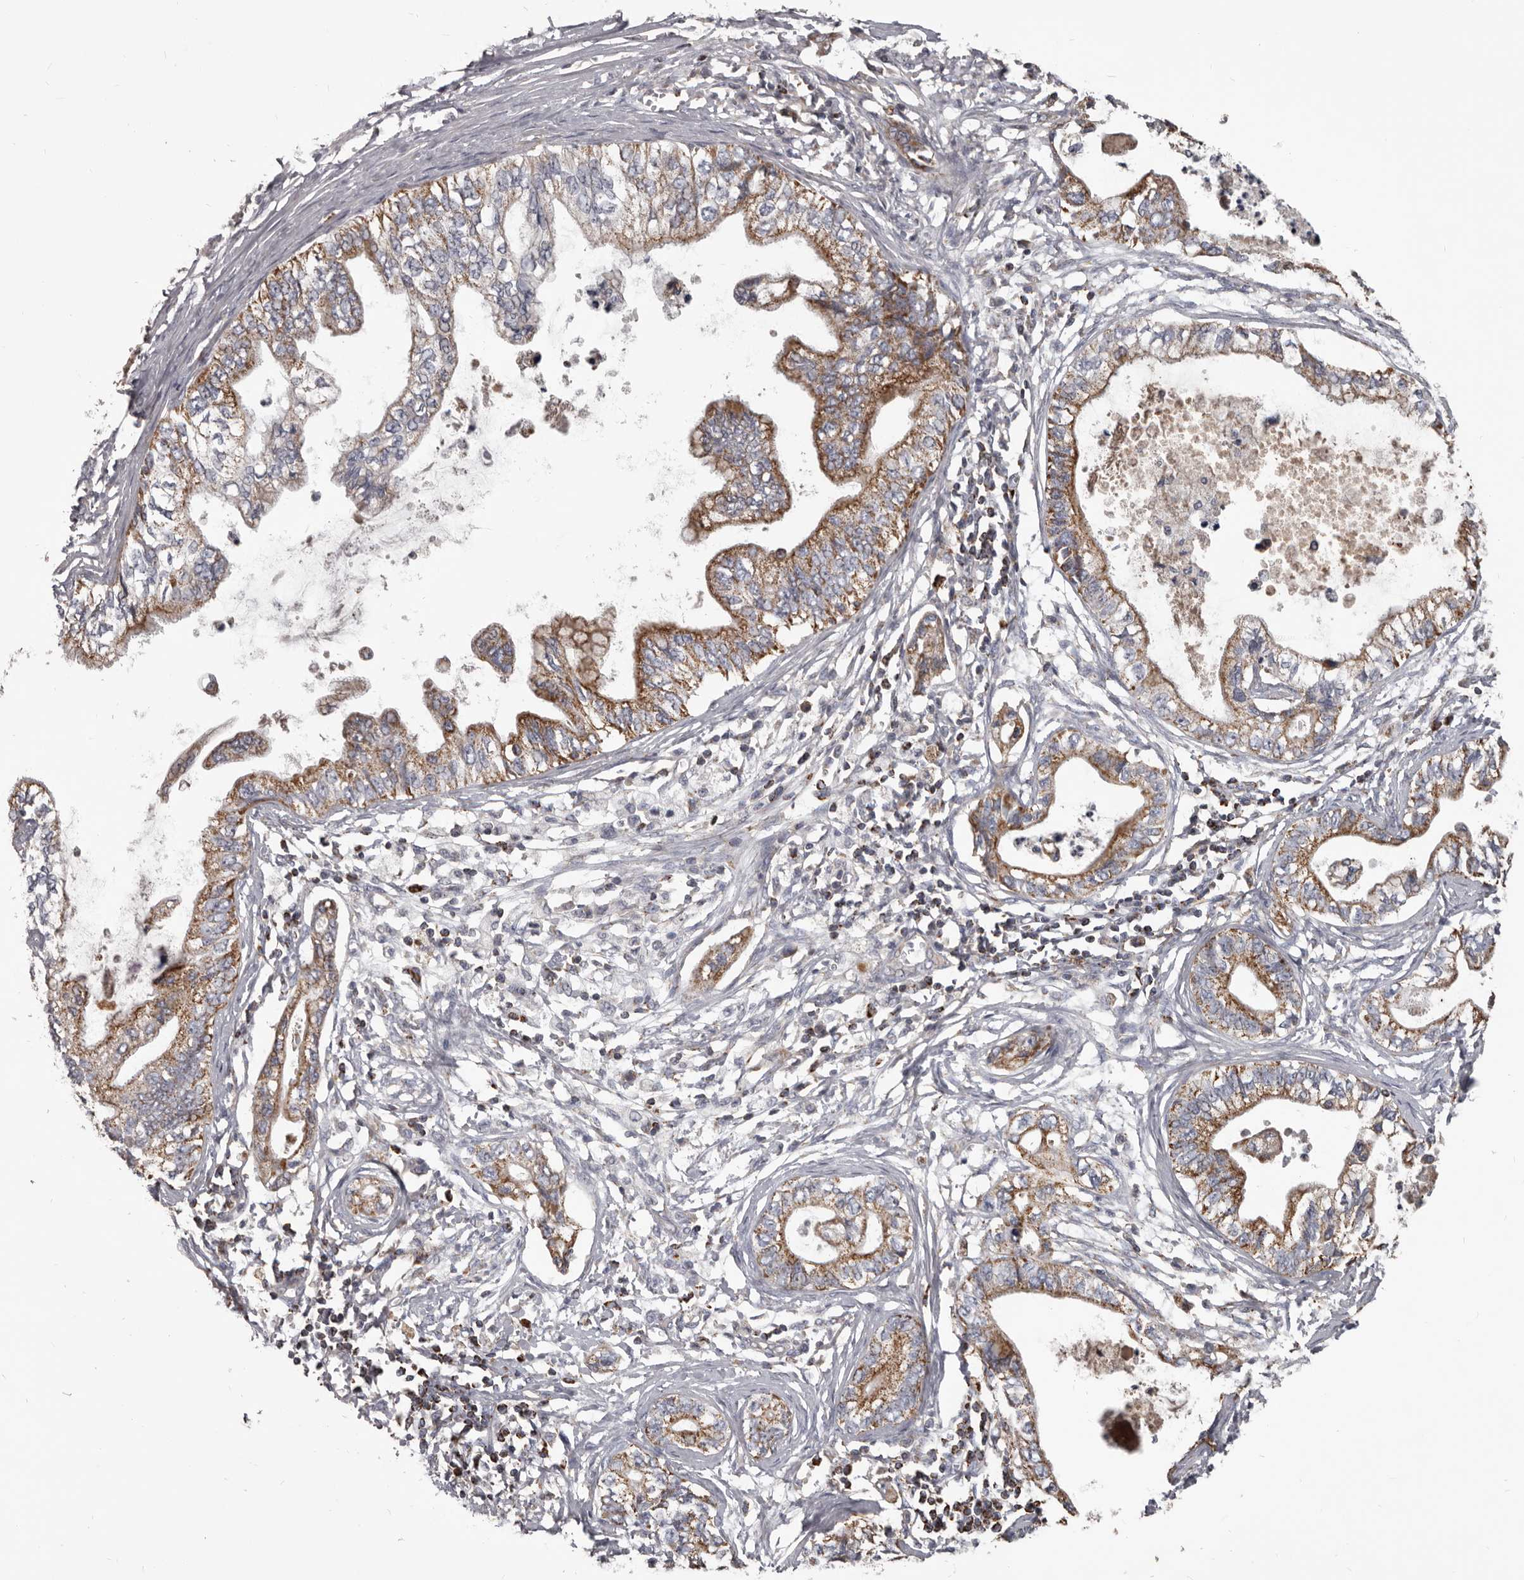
{"staining": {"intensity": "moderate", "quantity": ">75%", "location": "cytoplasmic/membranous"}, "tissue": "pancreatic cancer", "cell_type": "Tumor cells", "image_type": "cancer", "snomed": [{"axis": "morphology", "description": "Adenocarcinoma, NOS"}, {"axis": "topography", "description": "Pancreas"}], "caption": "This histopathology image shows immunohistochemistry (IHC) staining of human adenocarcinoma (pancreatic), with medium moderate cytoplasmic/membranous positivity in about >75% of tumor cells.", "gene": "ALDH5A1", "patient": {"sex": "male", "age": 56}}